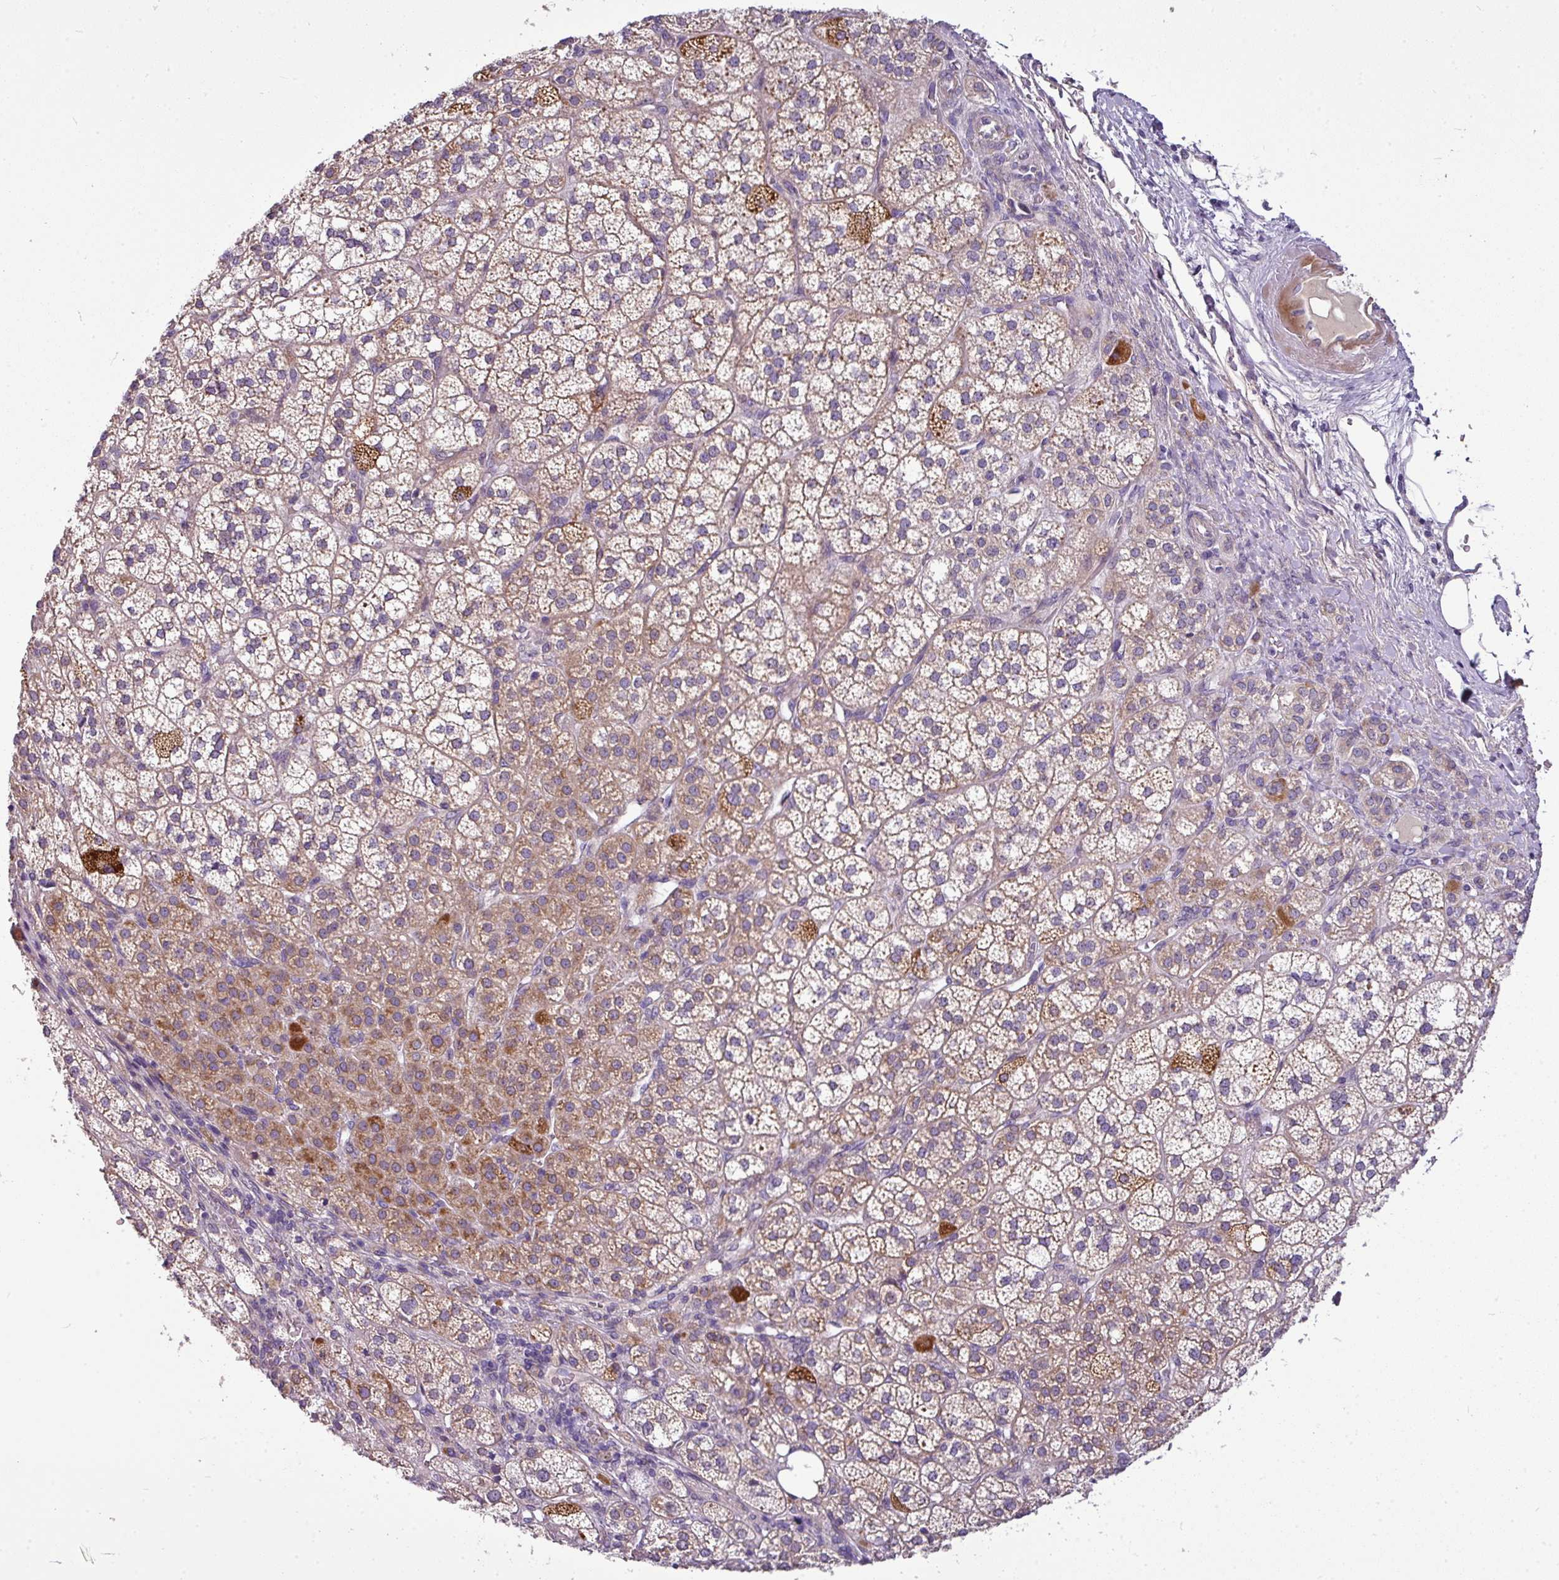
{"staining": {"intensity": "moderate", "quantity": ">75%", "location": "cytoplasmic/membranous"}, "tissue": "adrenal gland", "cell_type": "Glandular cells", "image_type": "normal", "snomed": [{"axis": "morphology", "description": "Normal tissue, NOS"}, {"axis": "topography", "description": "Adrenal gland"}], "caption": "This histopathology image demonstrates normal adrenal gland stained with immunohistochemistry to label a protein in brown. The cytoplasmic/membranous of glandular cells show moderate positivity for the protein. Nuclei are counter-stained blue.", "gene": "GAN", "patient": {"sex": "female", "age": 60}}